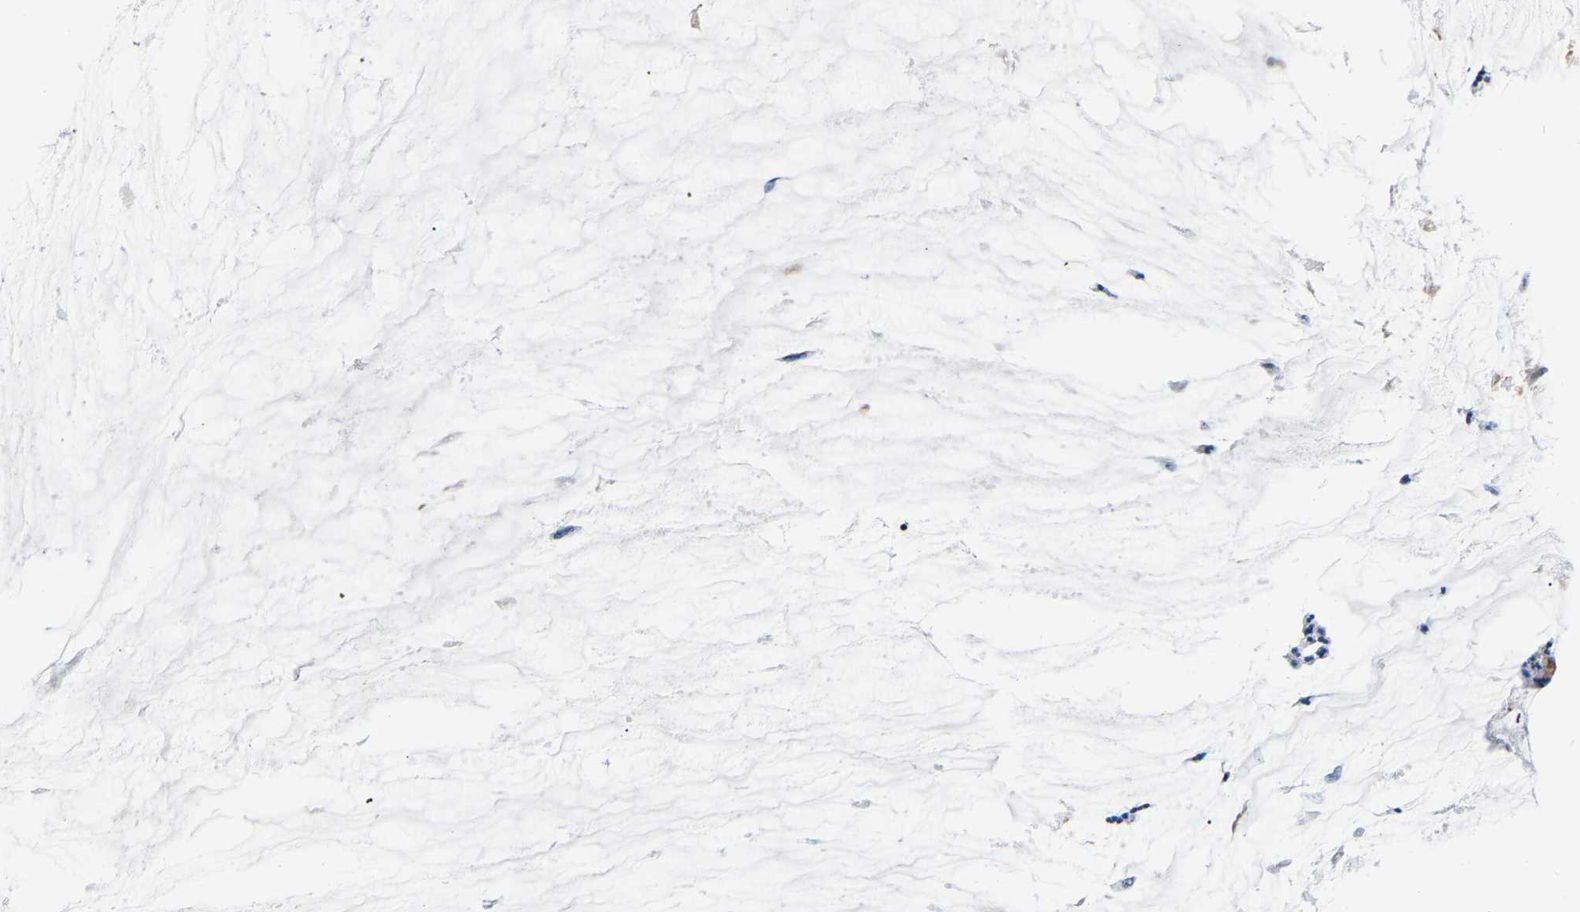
{"staining": {"intensity": "negative", "quantity": "none", "location": "none"}, "tissue": "pancreatic cancer", "cell_type": "Tumor cells", "image_type": "cancer", "snomed": [{"axis": "morphology", "description": "Adenocarcinoma, NOS"}, {"axis": "topography", "description": "Pancreas"}], "caption": "Immunohistochemical staining of pancreatic cancer reveals no significant staining in tumor cells.", "gene": "S100A13", "patient": {"sex": "male", "age": 41}}